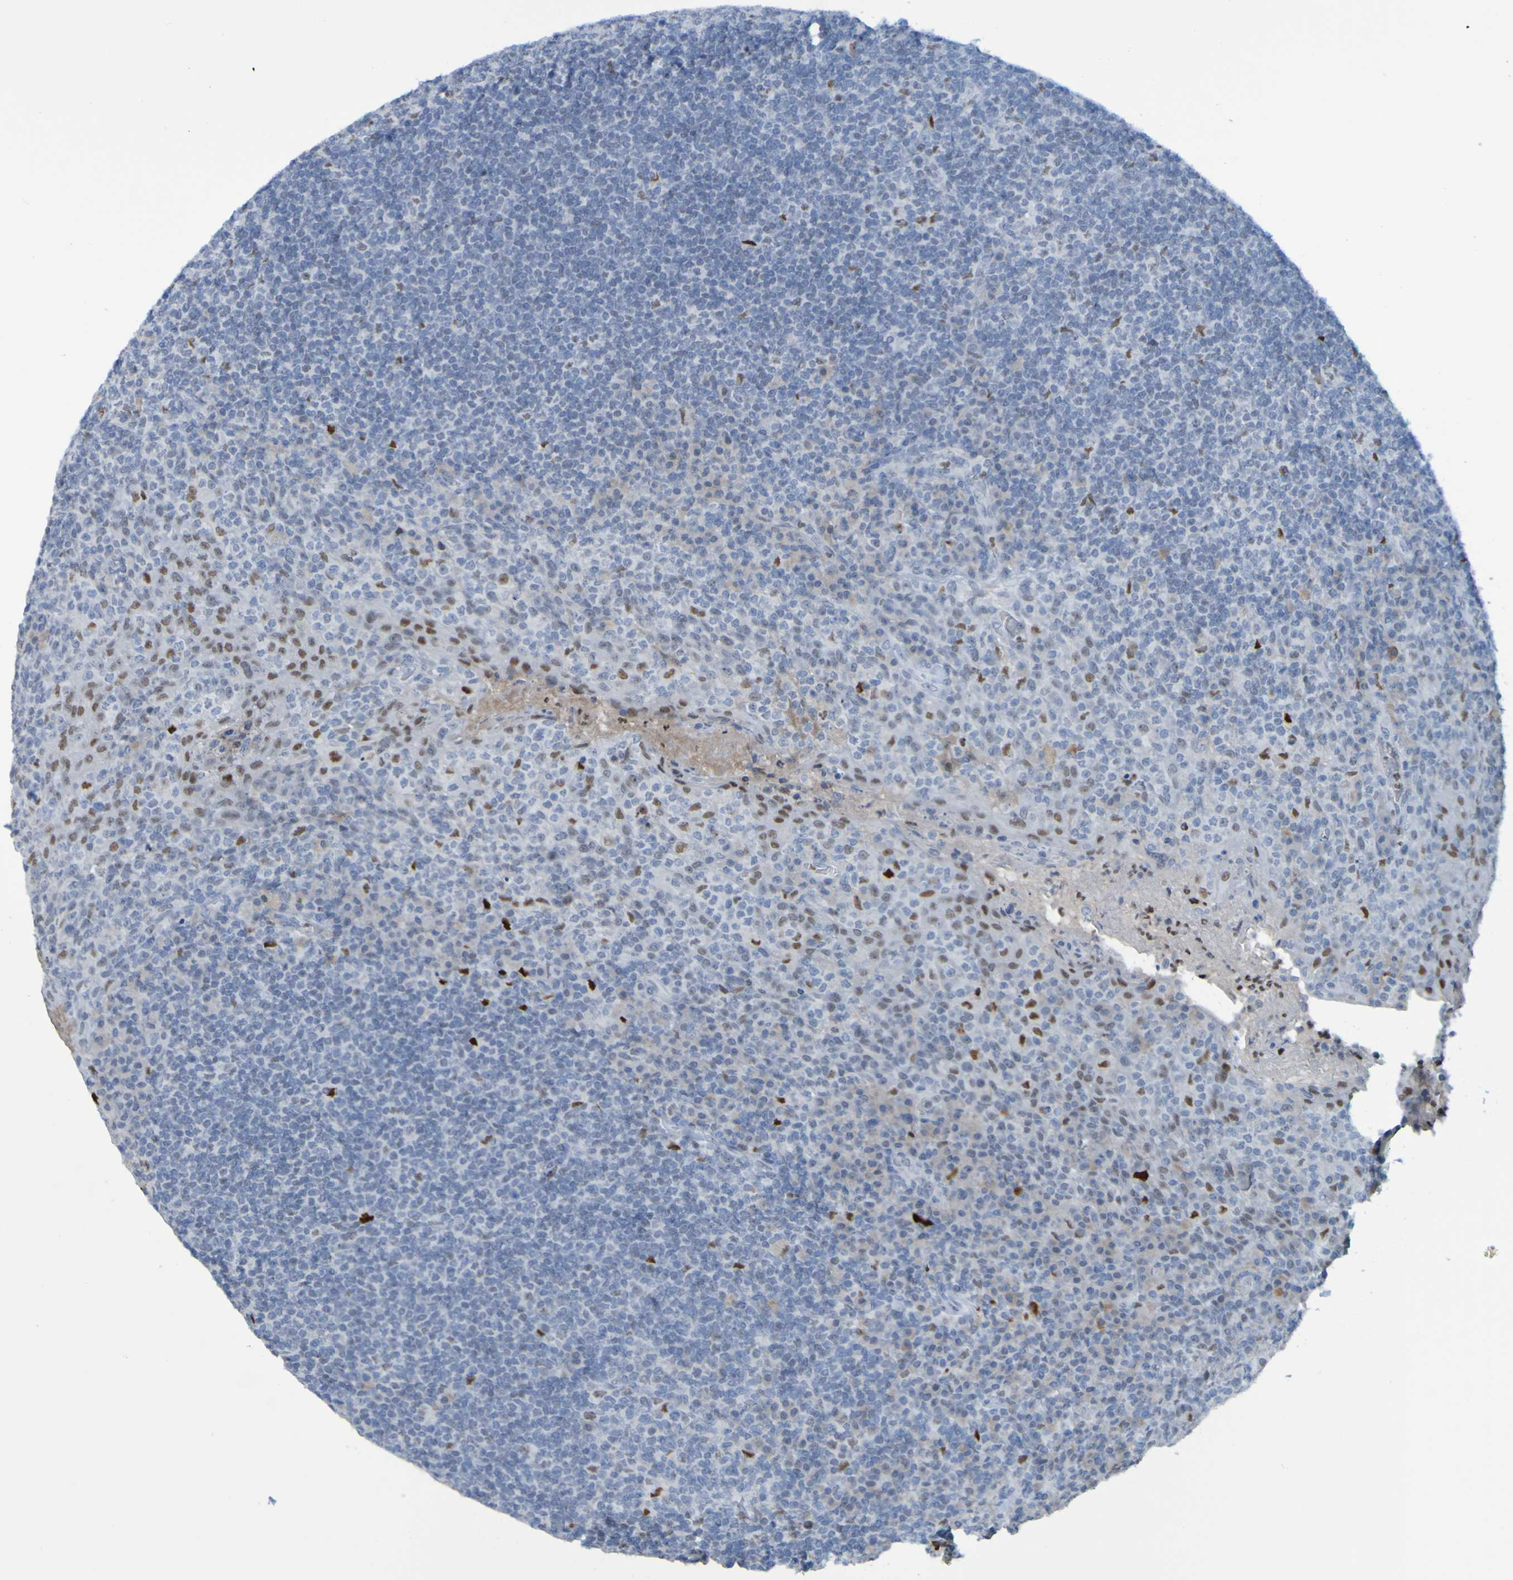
{"staining": {"intensity": "negative", "quantity": "none", "location": "none"}, "tissue": "tonsil", "cell_type": "Germinal center cells", "image_type": "normal", "snomed": [{"axis": "morphology", "description": "Normal tissue, NOS"}, {"axis": "topography", "description": "Tonsil"}], "caption": "Immunohistochemical staining of unremarkable tonsil reveals no significant expression in germinal center cells.", "gene": "USP36", "patient": {"sex": "male", "age": 17}}